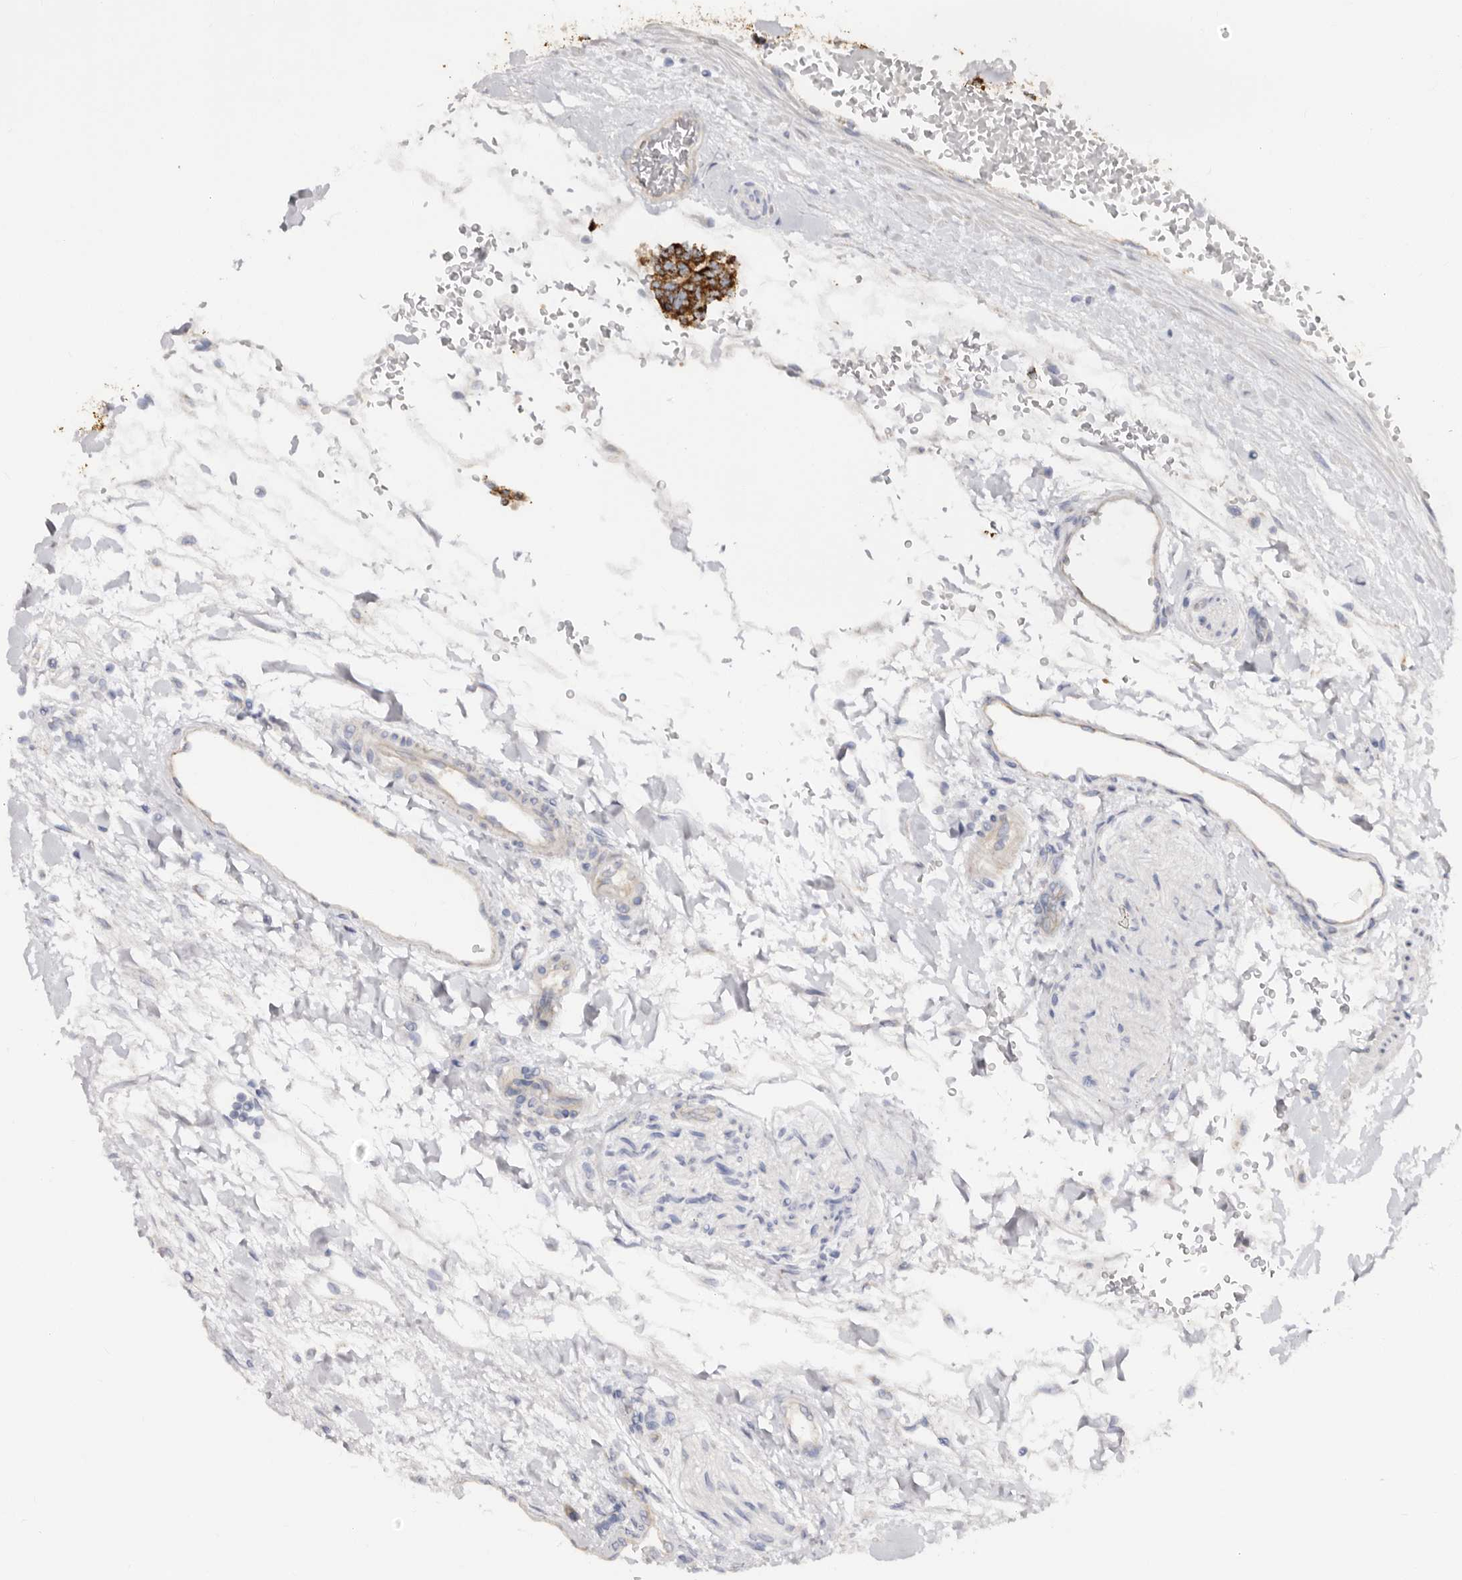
{"staining": {"intensity": "moderate", "quantity": ">75%", "location": "cytoplasmic/membranous"}, "tissue": "carcinoid", "cell_type": "Tumor cells", "image_type": "cancer", "snomed": [{"axis": "morphology", "description": "Carcinoid, malignant, NOS"}, {"axis": "topography", "description": "Pancreas"}], "caption": "Tumor cells reveal medium levels of moderate cytoplasmic/membranous staining in approximately >75% of cells in human carcinoid (malignant).", "gene": "BAIAP2L1", "patient": {"sex": "female", "age": 54}}